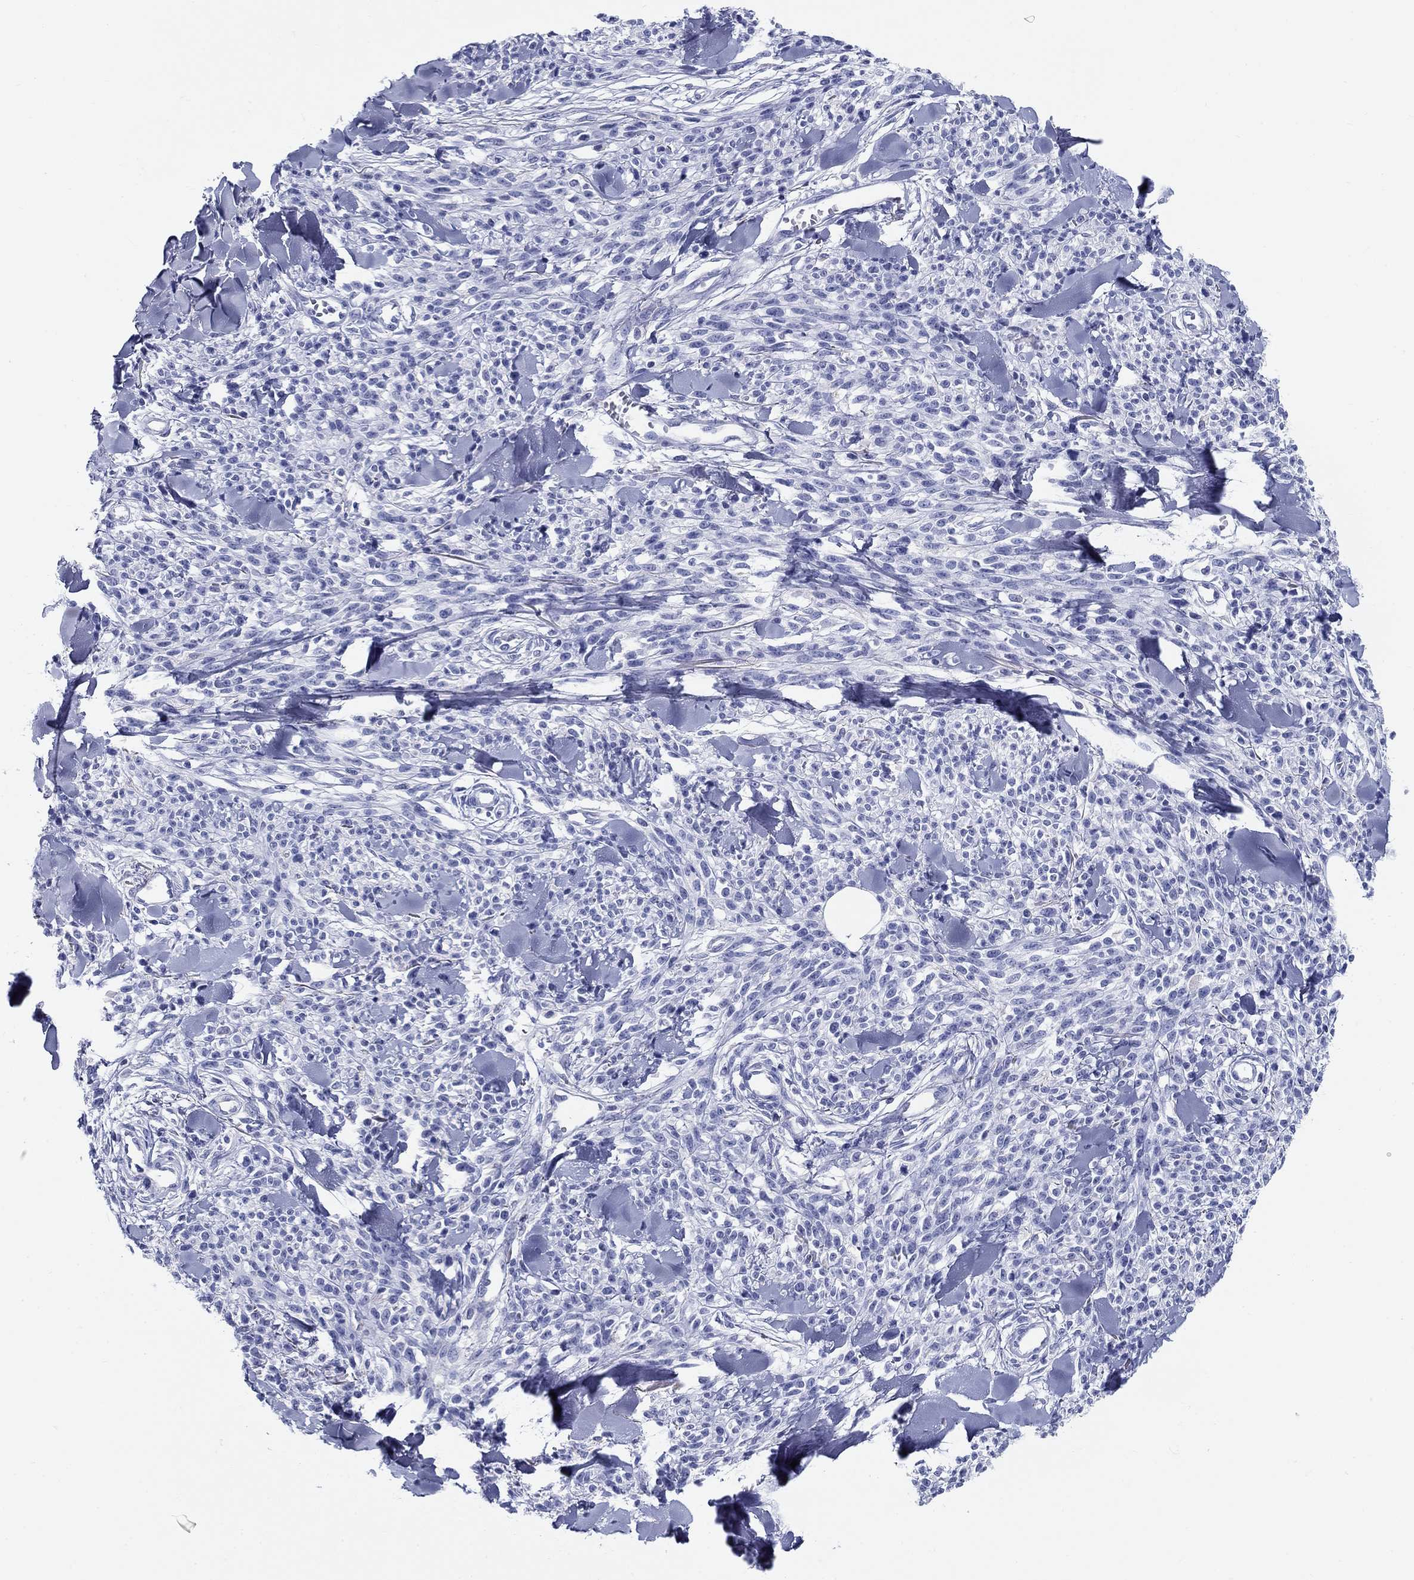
{"staining": {"intensity": "negative", "quantity": "none", "location": "none"}, "tissue": "melanoma", "cell_type": "Tumor cells", "image_type": "cancer", "snomed": [{"axis": "morphology", "description": "Malignant melanoma, NOS"}, {"axis": "topography", "description": "Skin"}, {"axis": "topography", "description": "Skin of trunk"}], "caption": "The IHC histopathology image has no significant expression in tumor cells of melanoma tissue. Brightfield microscopy of IHC stained with DAB (3,3'-diaminobenzidine) (brown) and hematoxylin (blue), captured at high magnification.", "gene": "UPB1", "patient": {"sex": "male", "age": 74}}